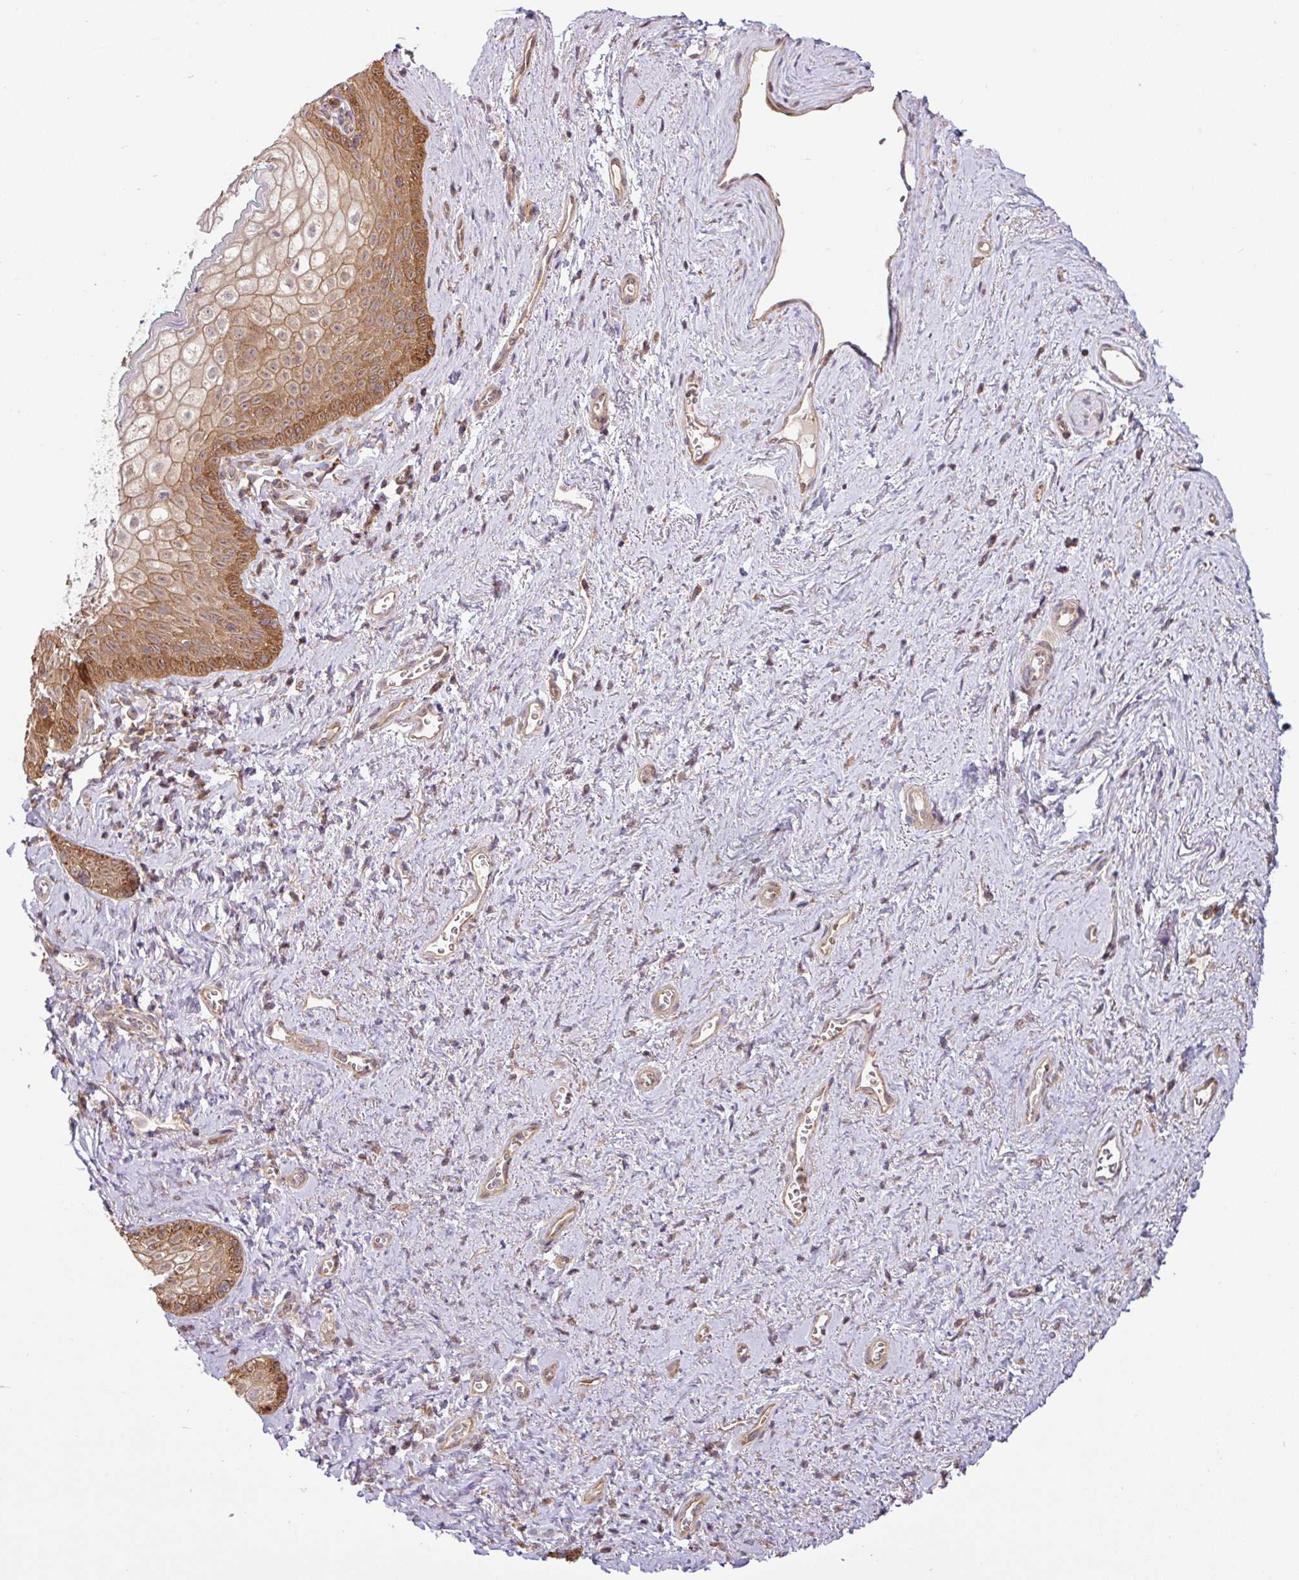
{"staining": {"intensity": "moderate", "quantity": "25%-75%", "location": "cytoplasmic/membranous,nuclear"}, "tissue": "vagina", "cell_type": "Squamous epithelial cells", "image_type": "normal", "snomed": [{"axis": "morphology", "description": "Normal tissue, NOS"}, {"axis": "topography", "description": "Vulva"}, {"axis": "topography", "description": "Vagina"}, {"axis": "topography", "description": "Peripheral nerve tissue"}], "caption": "Squamous epithelial cells demonstrate moderate cytoplasmic/membranous,nuclear expression in about 25%-75% of cells in normal vagina.", "gene": "SHB", "patient": {"sex": "female", "age": 66}}